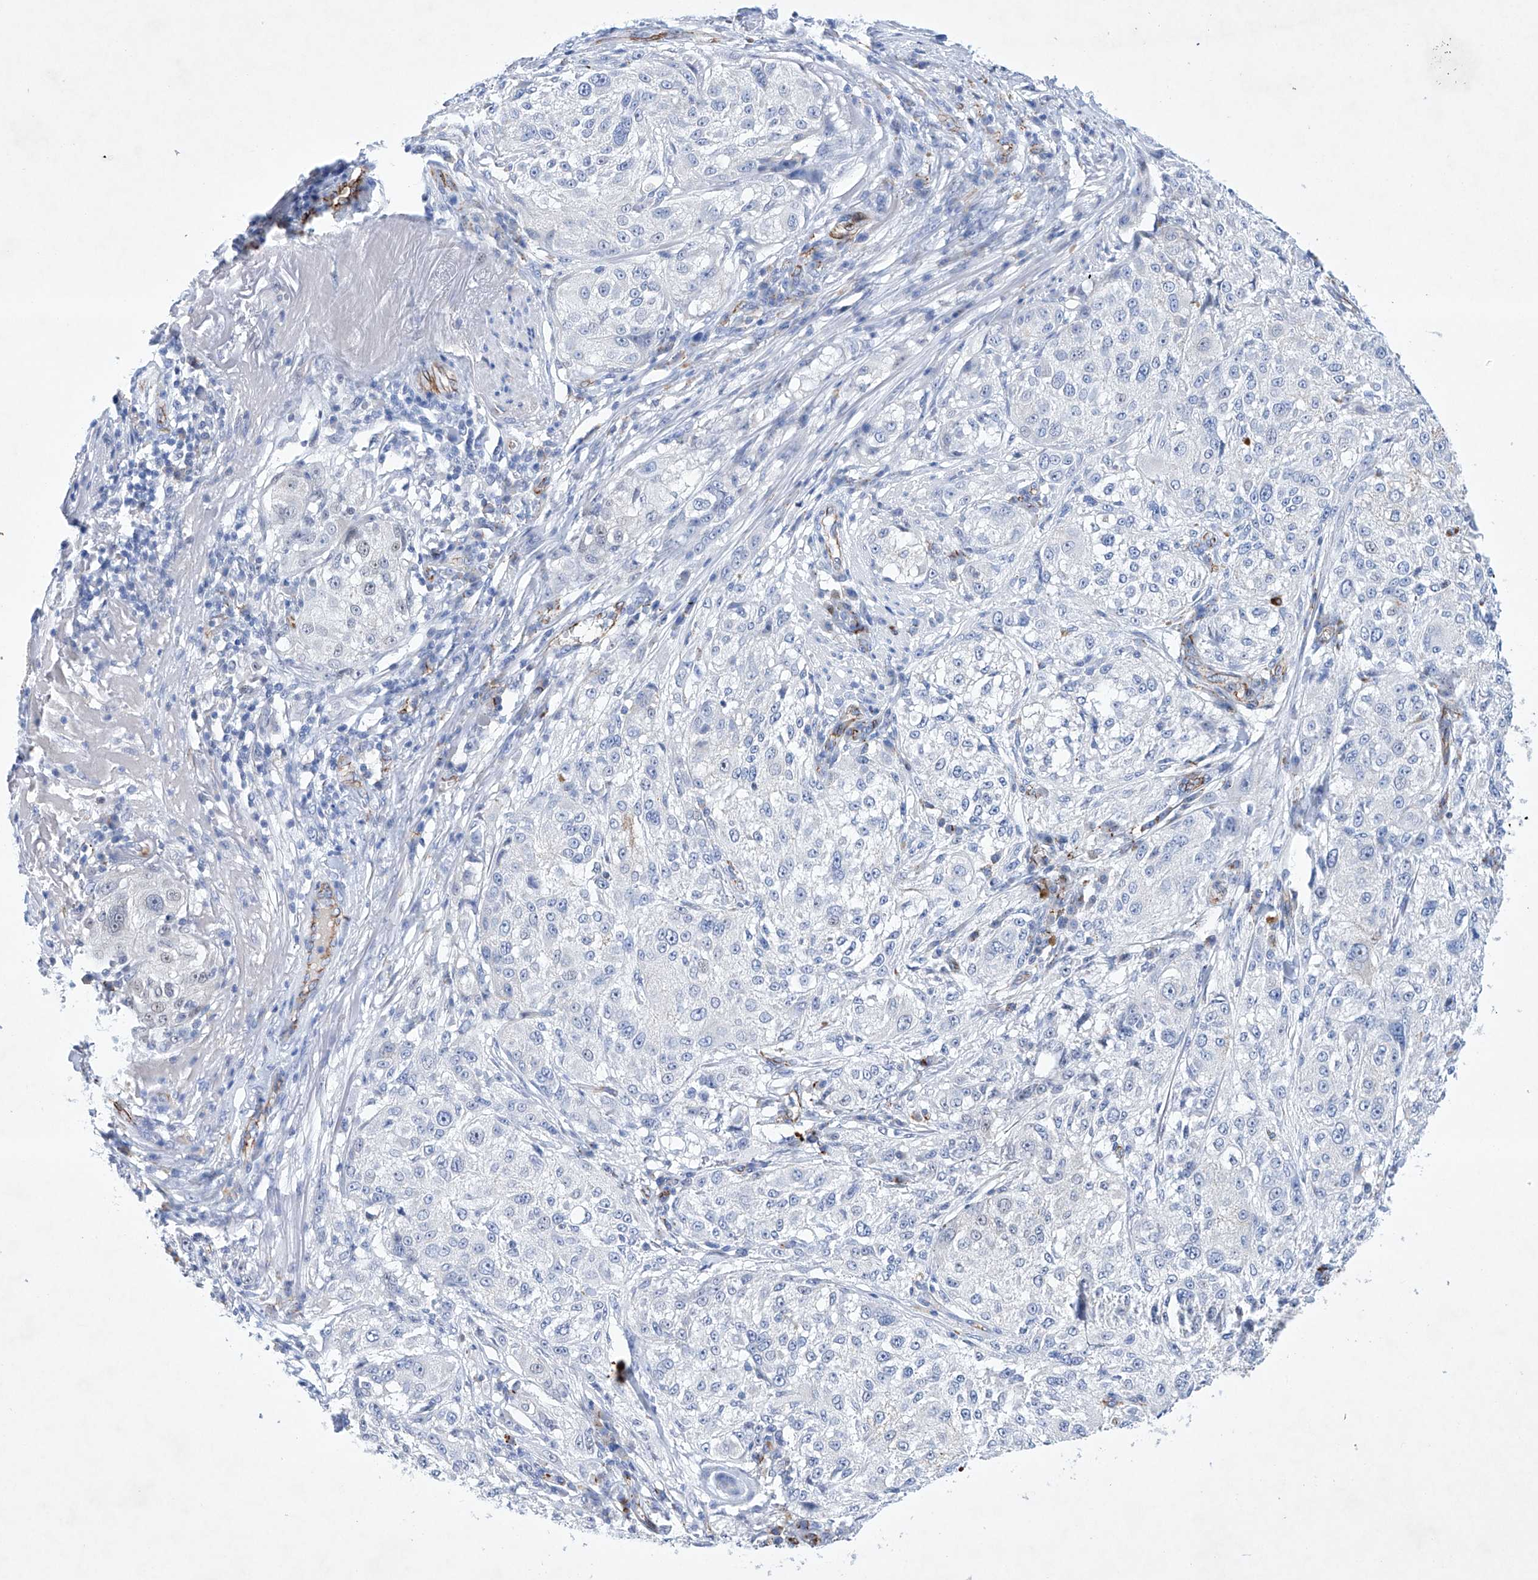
{"staining": {"intensity": "negative", "quantity": "none", "location": "none"}, "tissue": "melanoma", "cell_type": "Tumor cells", "image_type": "cancer", "snomed": [{"axis": "morphology", "description": "Necrosis, NOS"}, {"axis": "morphology", "description": "Malignant melanoma, NOS"}, {"axis": "topography", "description": "Skin"}], "caption": "High power microscopy histopathology image of an IHC image of melanoma, revealing no significant staining in tumor cells.", "gene": "ETV7", "patient": {"sex": "female", "age": 87}}